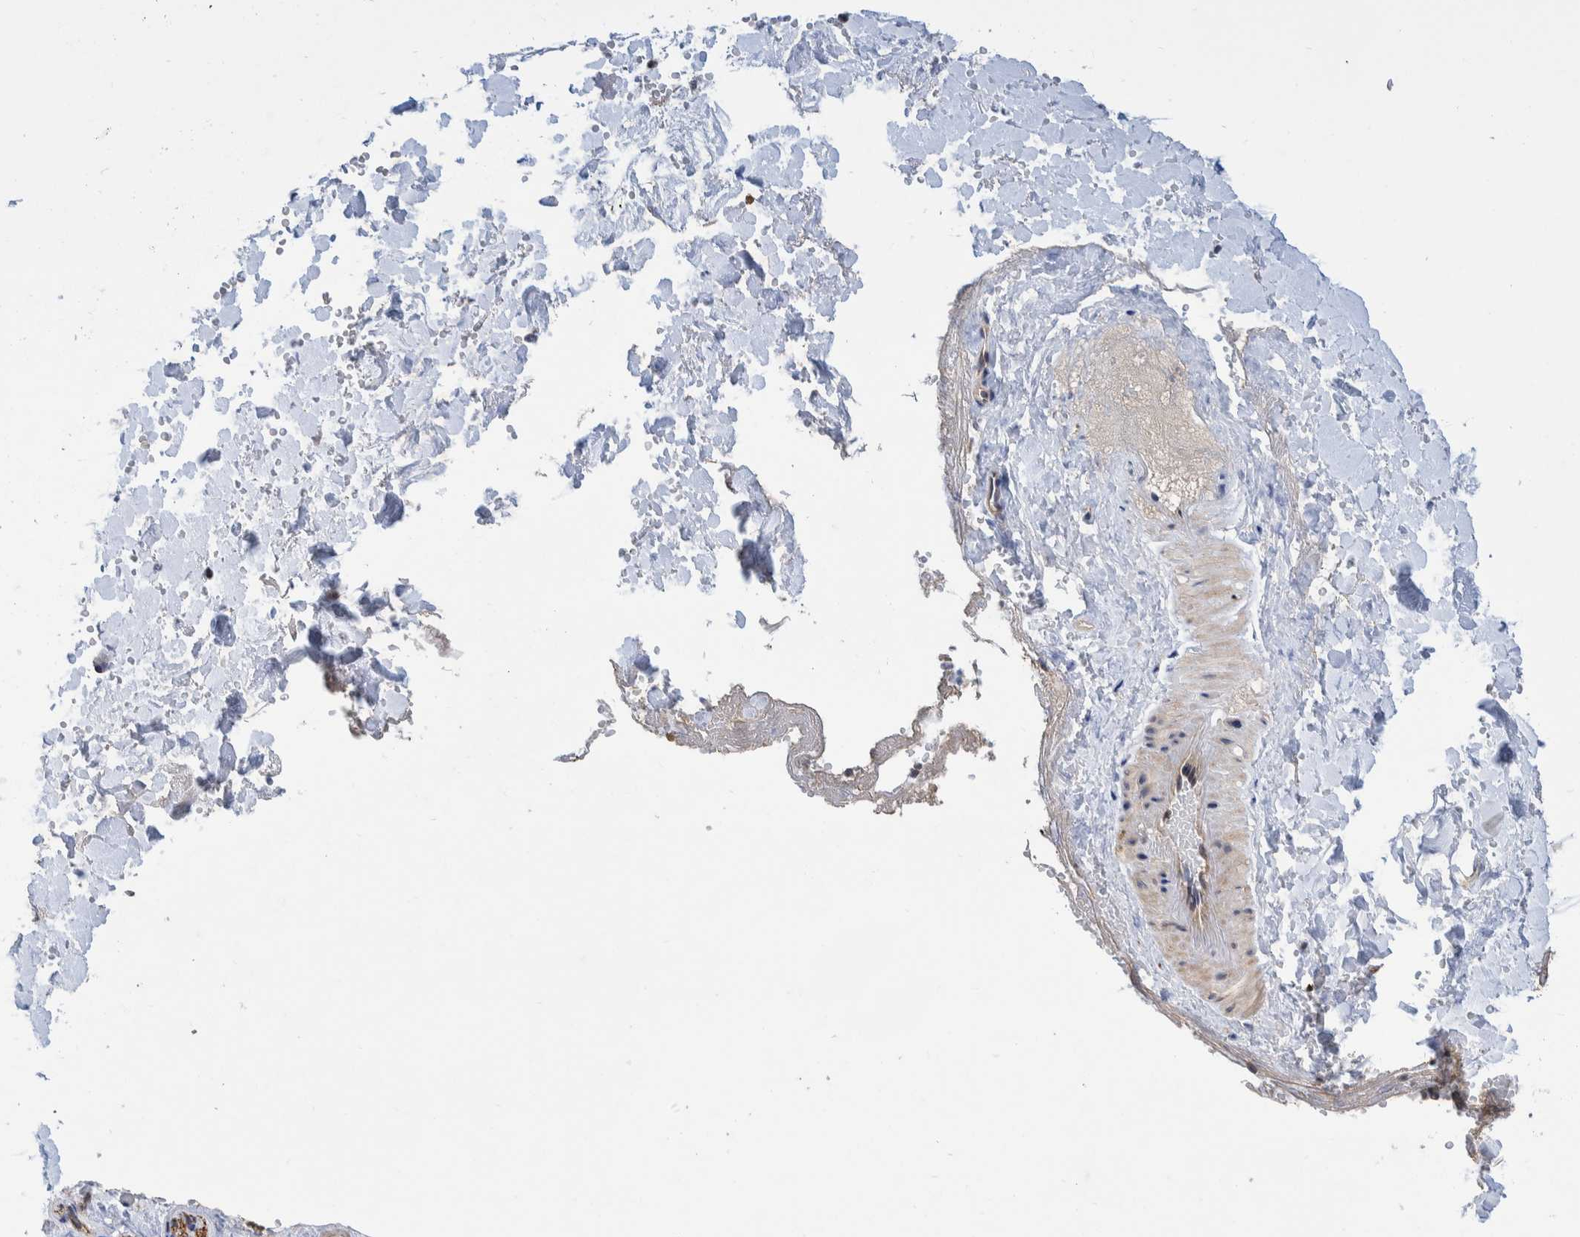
{"staining": {"intensity": "moderate", "quantity": "<25%", "location": "cytoplasmic/membranous"}, "tissue": "salivary gland", "cell_type": "Glandular cells", "image_type": "normal", "snomed": [{"axis": "morphology", "description": "Normal tissue, NOS"}, {"axis": "topography", "description": "Salivary gland"}], "caption": "Salivary gland stained with a protein marker reveals moderate staining in glandular cells.", "gene": "PLPBP", "patient": {"sex": "female", "age": 33}}